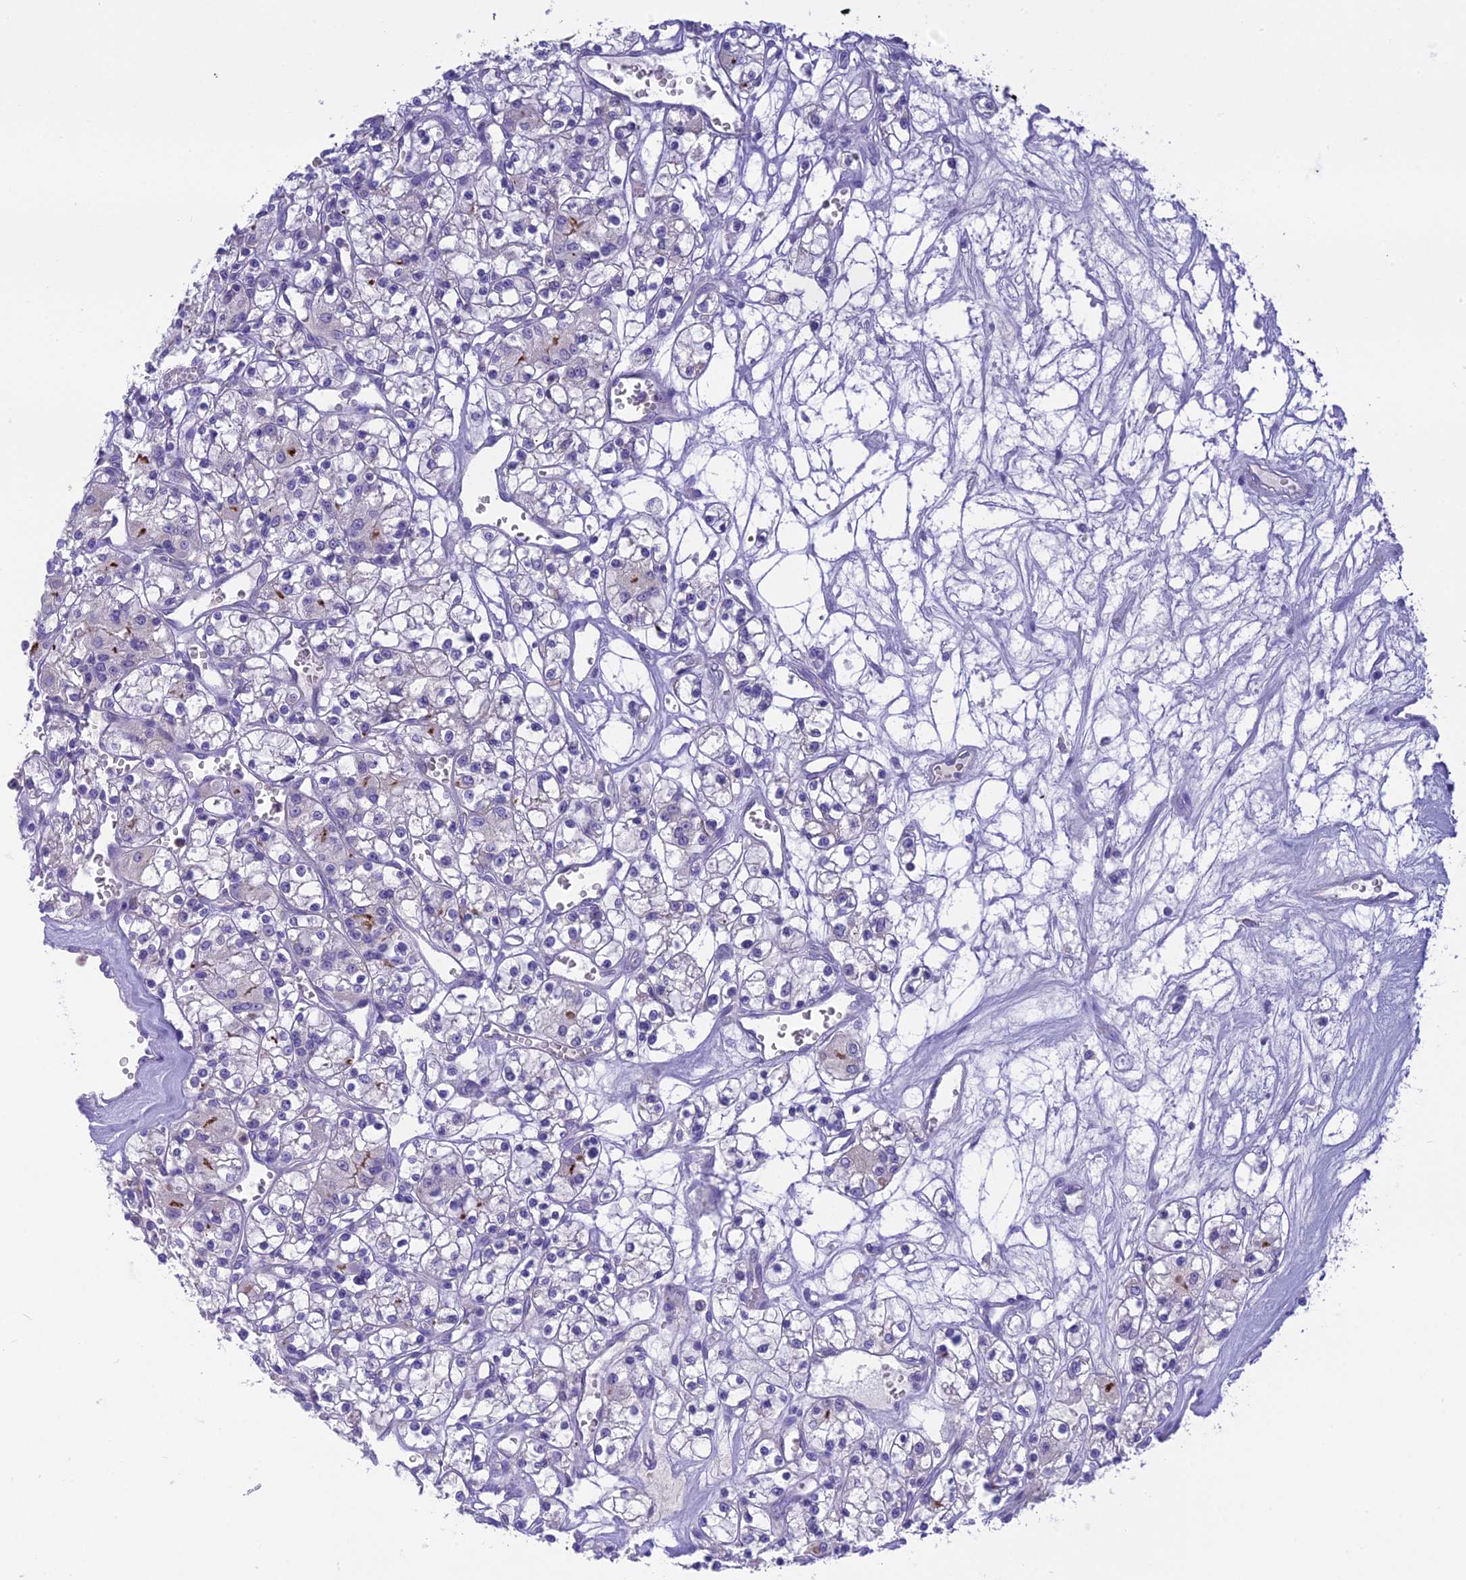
{"staining": {"intensity": "negative", "quantity": "none", "location": "none"}, "tissue": "renal cancer", "cell_type": "Tumor cells", "image_type": "cancer", "snomed": [{"axis": "morphology", "description": "Adenocarcinoma, NOS"}, {"axis": "topography", "description": "Kidney"}], "caption": "IHC photomicrograph of renal cancer (adenocarcinoma) stained for a protein (brown), which shows no expression in tumor cells.", "gene": "KIAA0408", "patient": {"sex": "female", "age": 59}}